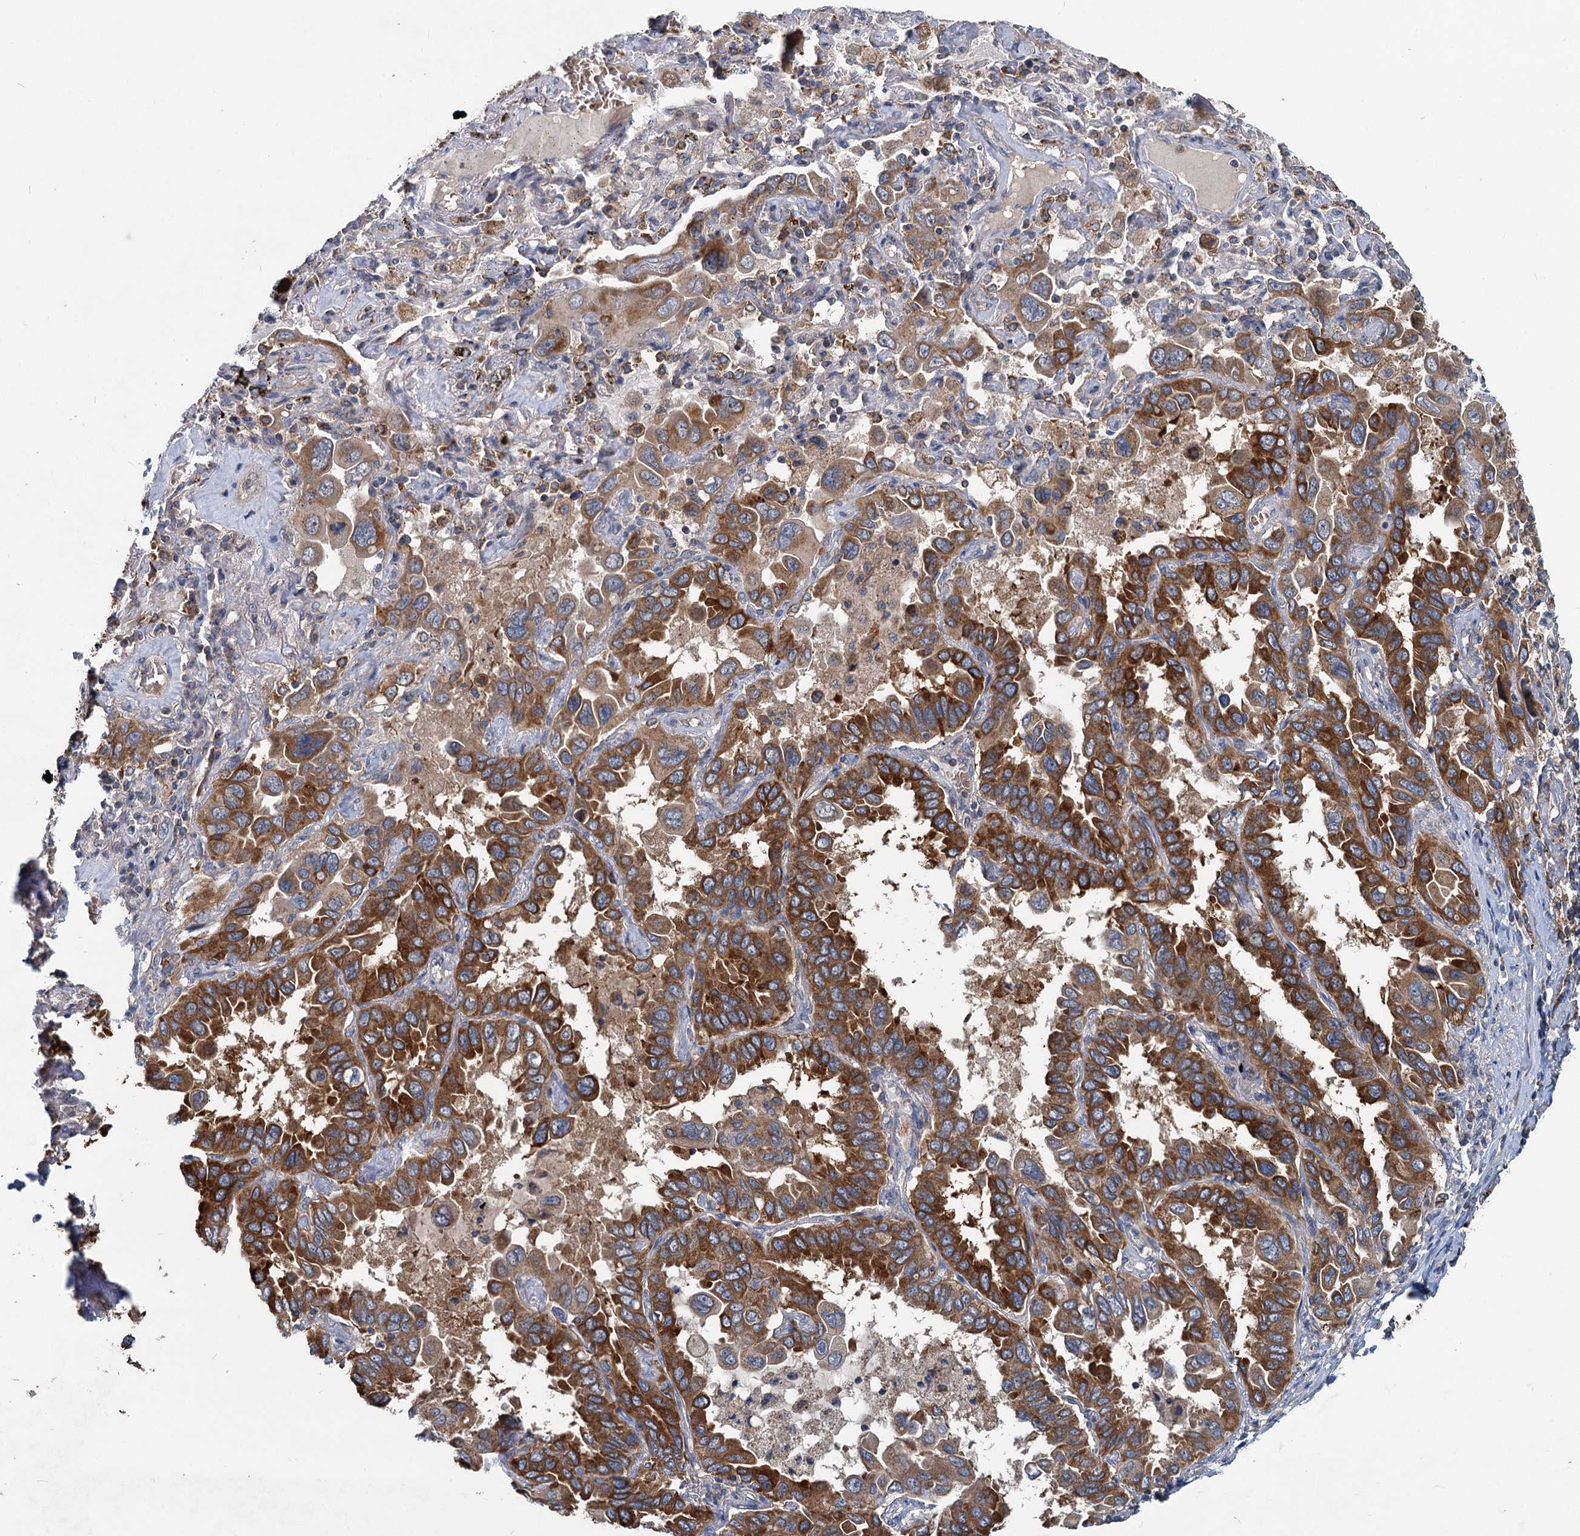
{"staining": {"intensity": "strong", "quantity": ">75%", "location": "cytoplasmic/membranous"}, "tissue": "lung cancer", "cell_type": "Tumor cells", "image_type": "cancer", "snomed": [{"axis": "morphology", "description": "Adenocarcinoma, NOS"}, {"axis": "topography", "description": "Lung"}], "caption": "Protein expression analysis of adenocarcinoma (lung) displays strong cytoplasmic/membranous positivity in approximately >75% of tumor cells. (brown staining indicates protein expression, while blue staining denotes nuclei).", "gene": "OTUB1", "patient": {"sex": "male", "age": 64}}